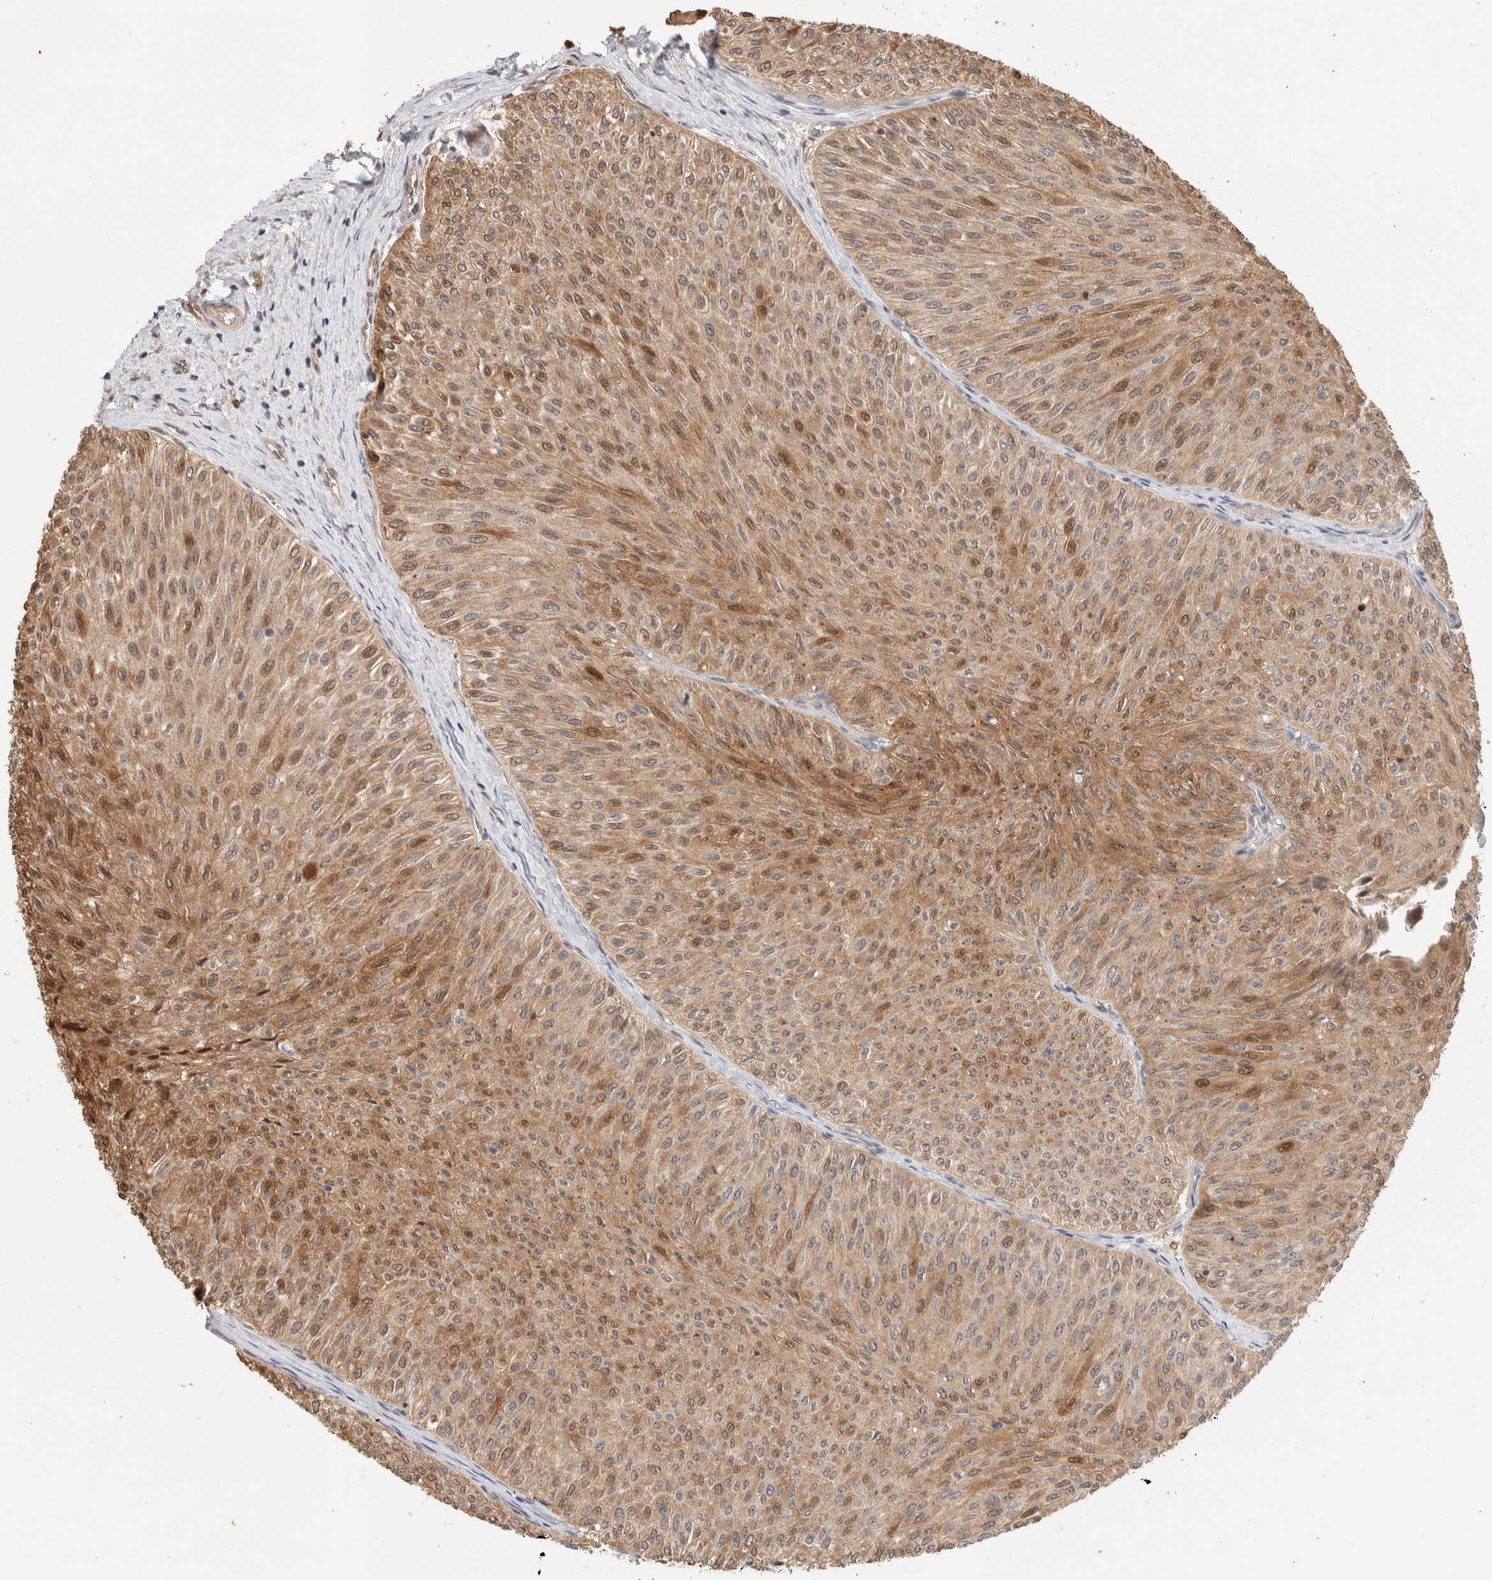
{"staining": {"intensity": "moderate", "quantity": ">75%", "location": "cytoplasmic/membranous,nuclear"}, "tissue": "urothelial cancer", "cell_type": "Tumor cells", "image_type": "cancer", "snomed": [{"axis": "morphology", "description": "Urothelial carcinoma, Low grade"}, {"axis": "topography", "description": "Urinary bladder"}], "caption": "Protein expression analysis of low-grade urothelial carcinoma shows moderate cytoplasmic/membranous and nuclear staining in about >75% of tumor cells.", "gene": "OTUD6B", "patient": {"sex": "male", "age": 78}}